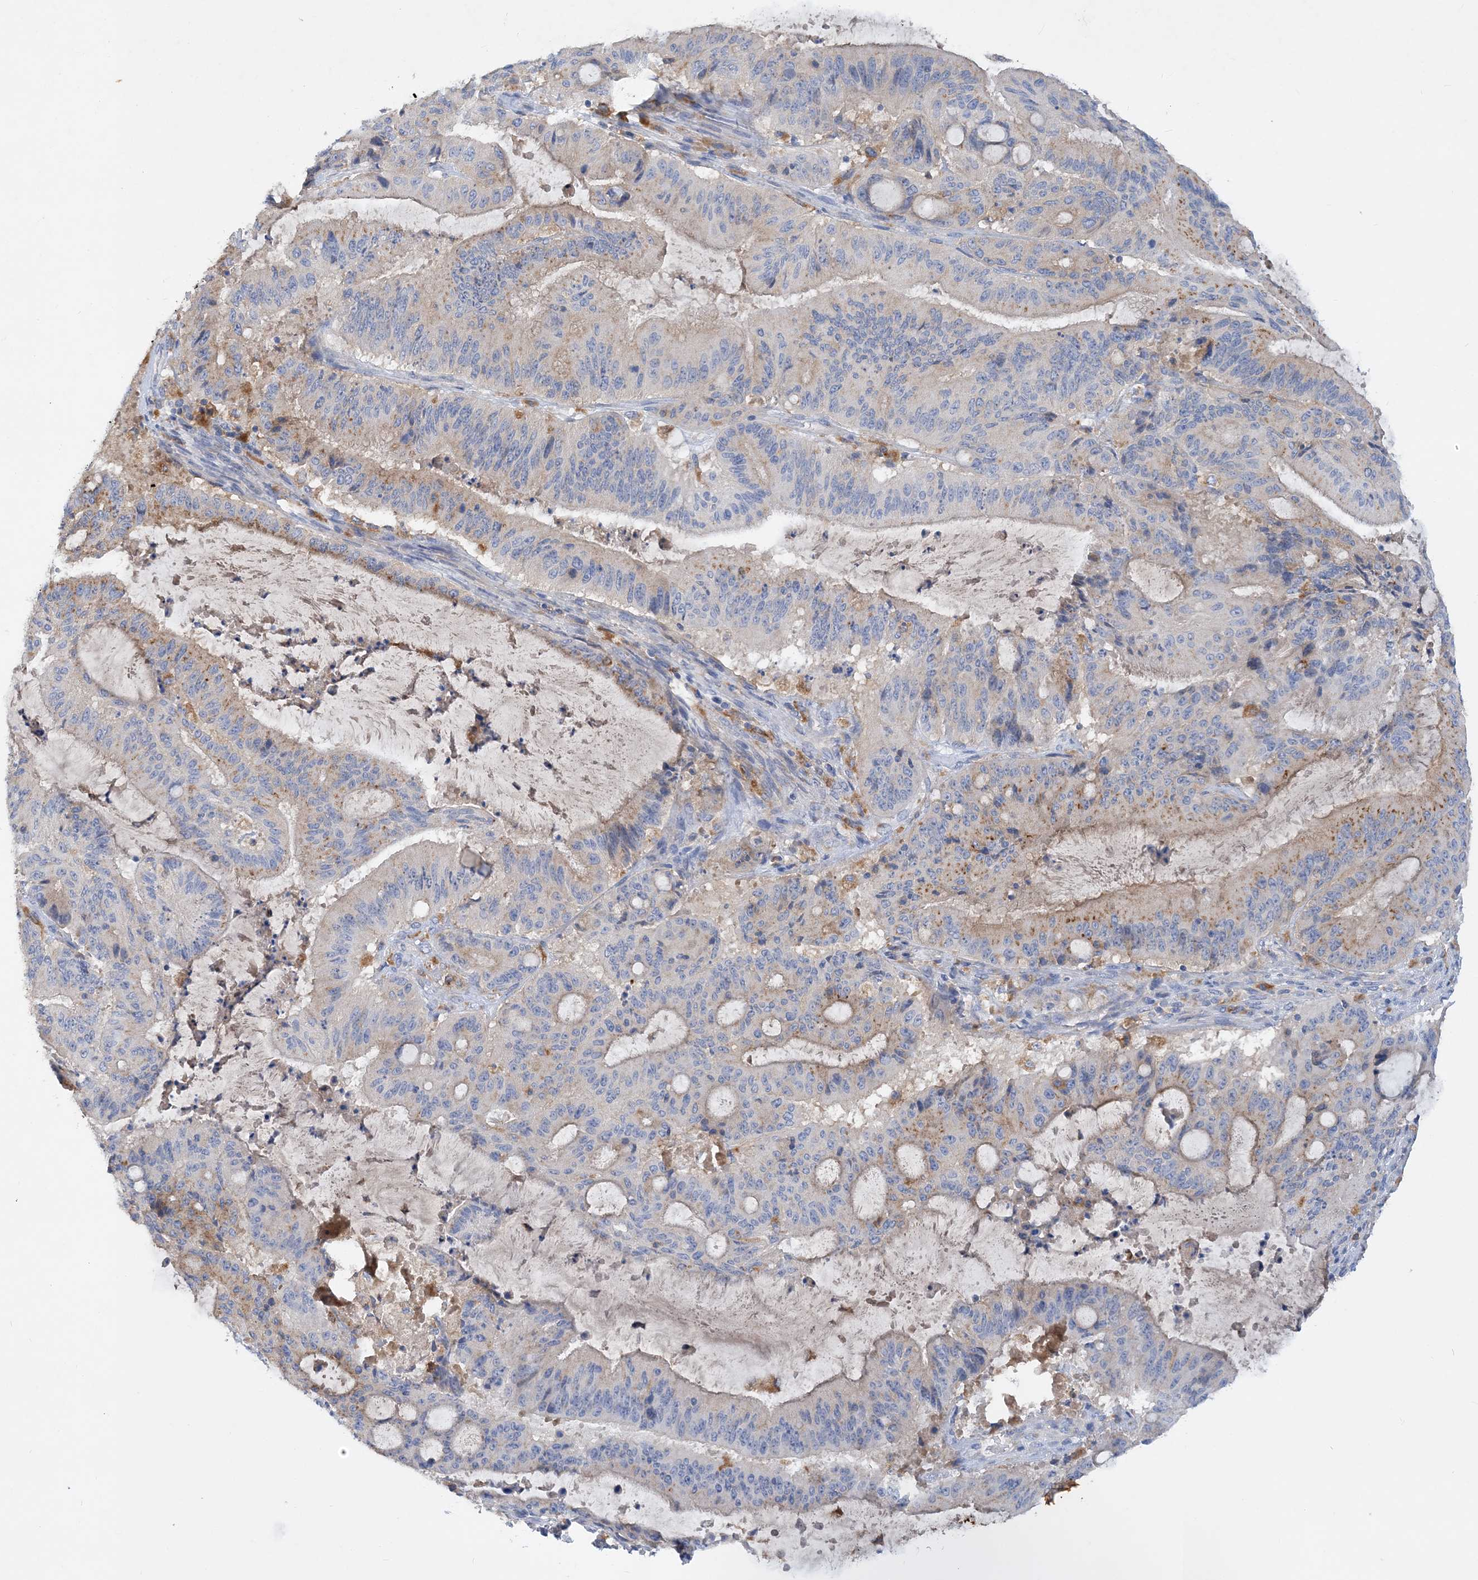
{"staining": {"intensity": "moderate", "quantity": "<25%", "location": "cytoplasmic/membranous"}, "tissue": "liver cancer", "cell_type": "Tumor cells", "image_type": "cancer", "snomed": [{"axis": "morphology", "description": "Normal tissue, NOS"}, {"axis": "morphology", "description": "Cholangiocarcinoma"}, {"axis": "topography", "description": "Liver"}, {"axis": "topography", "description": "Peripheral nerve tissue"}], "caption": "Immunohistochemical staining of liver cancer (cholangiocarcinoma) shows moderate cytoplasmic/membranous protein expression in about <25% of tumor cells. (Stains: DAB (3,3'-diaminobenzidine) in brown, nuclei in blue, Microscopy: brightfield microscopy at high magnification).", "gene": "GRINA", "patient": {"sex": "female", "age": 73}}